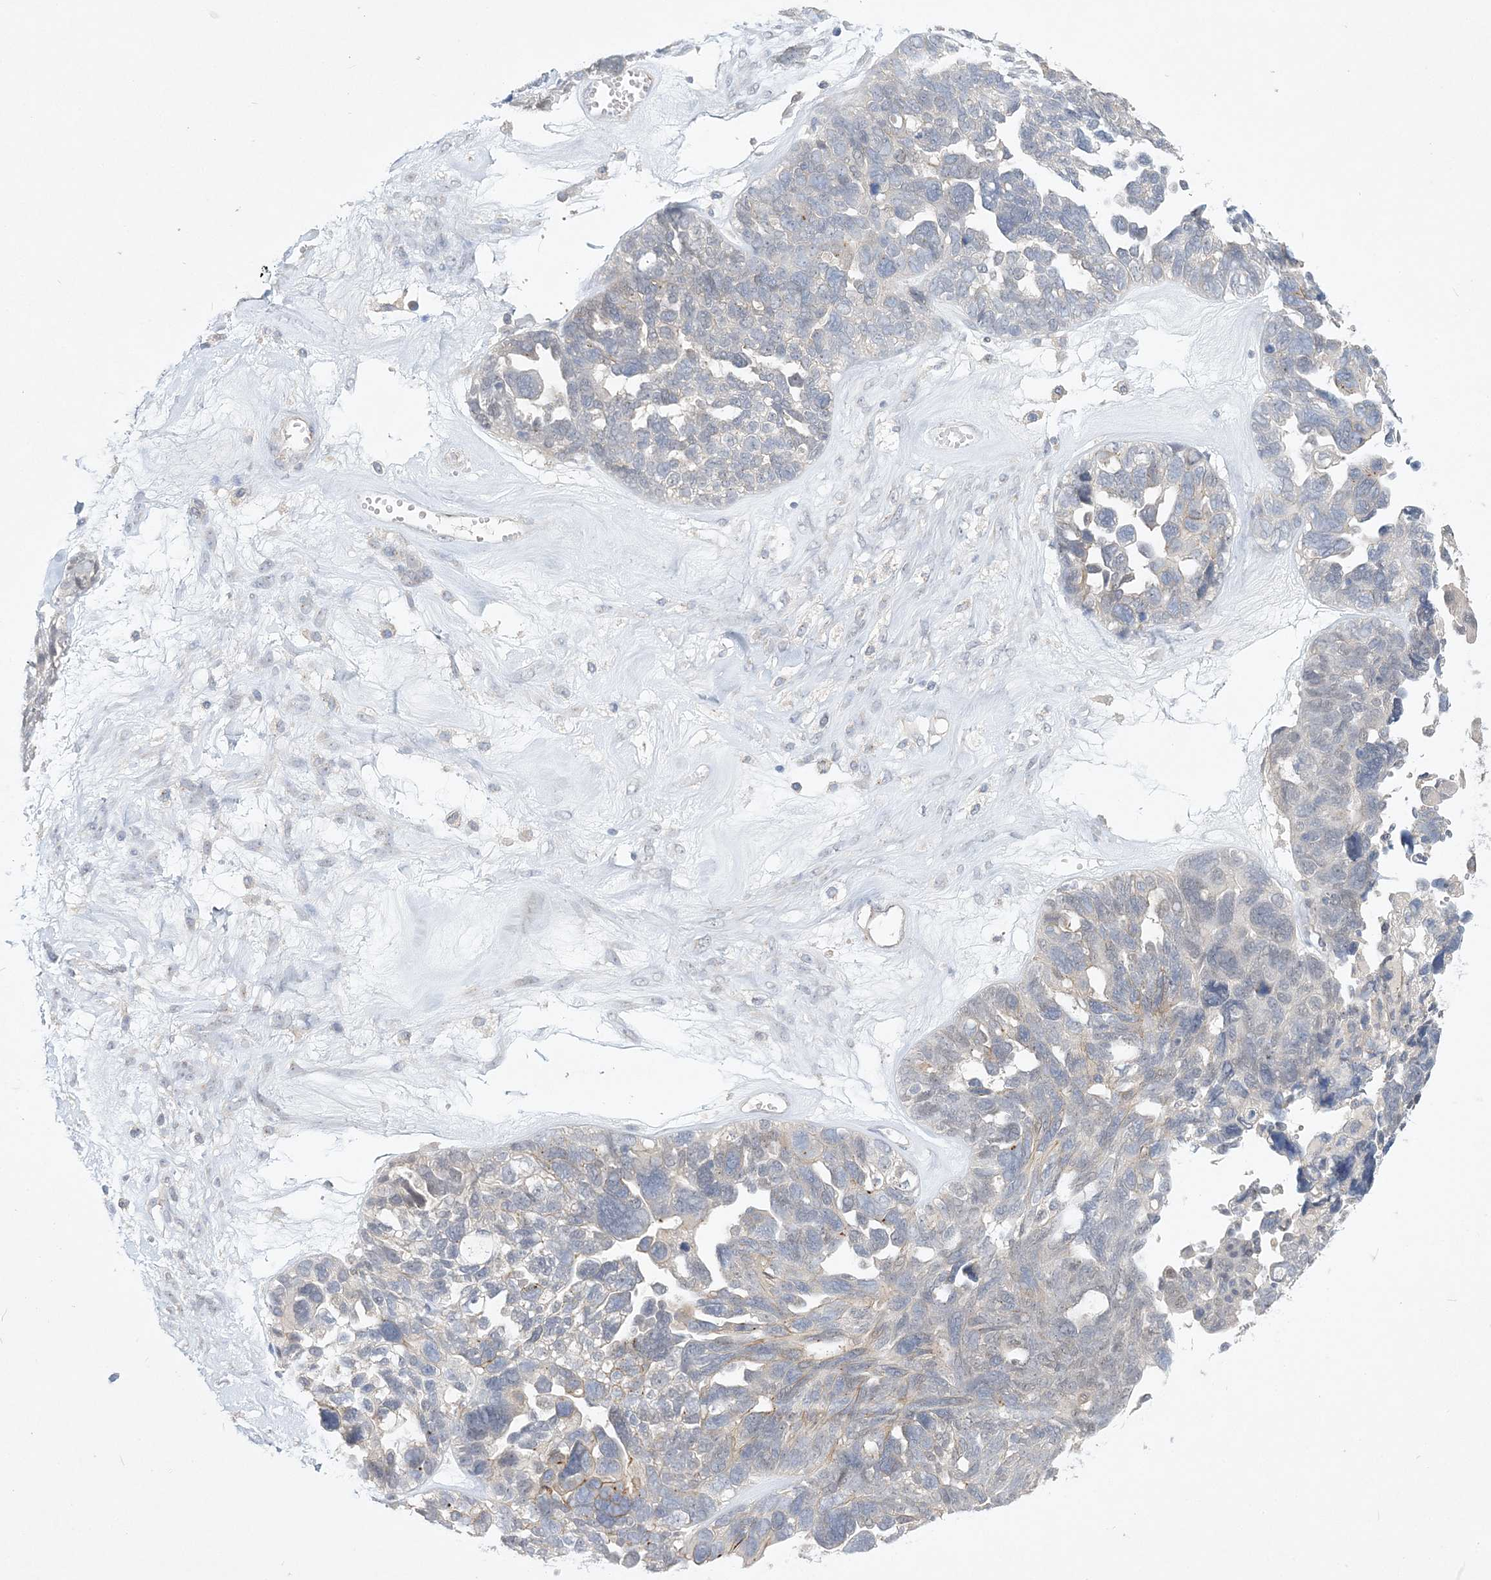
{"staining": {"intensity": "negative", "quantity": "none", "location": "none"}, "tissue": "ovarian cancer", "cell_type": "Tumor cells", "image_type": "cancer", "snomed": [{"axis": "morphology", "description": "Cystadenocarcinoma, serous, NOS"}, {"axis": "topography", "description": "Ovary"}], "caption": "A micrograph of ovarian serous cystadenocarcinoma stained for a protein reveals no brown staining in tumor cells.", "gene": "ANKRD35", "patient": {"sex": "female", "age": 79}}